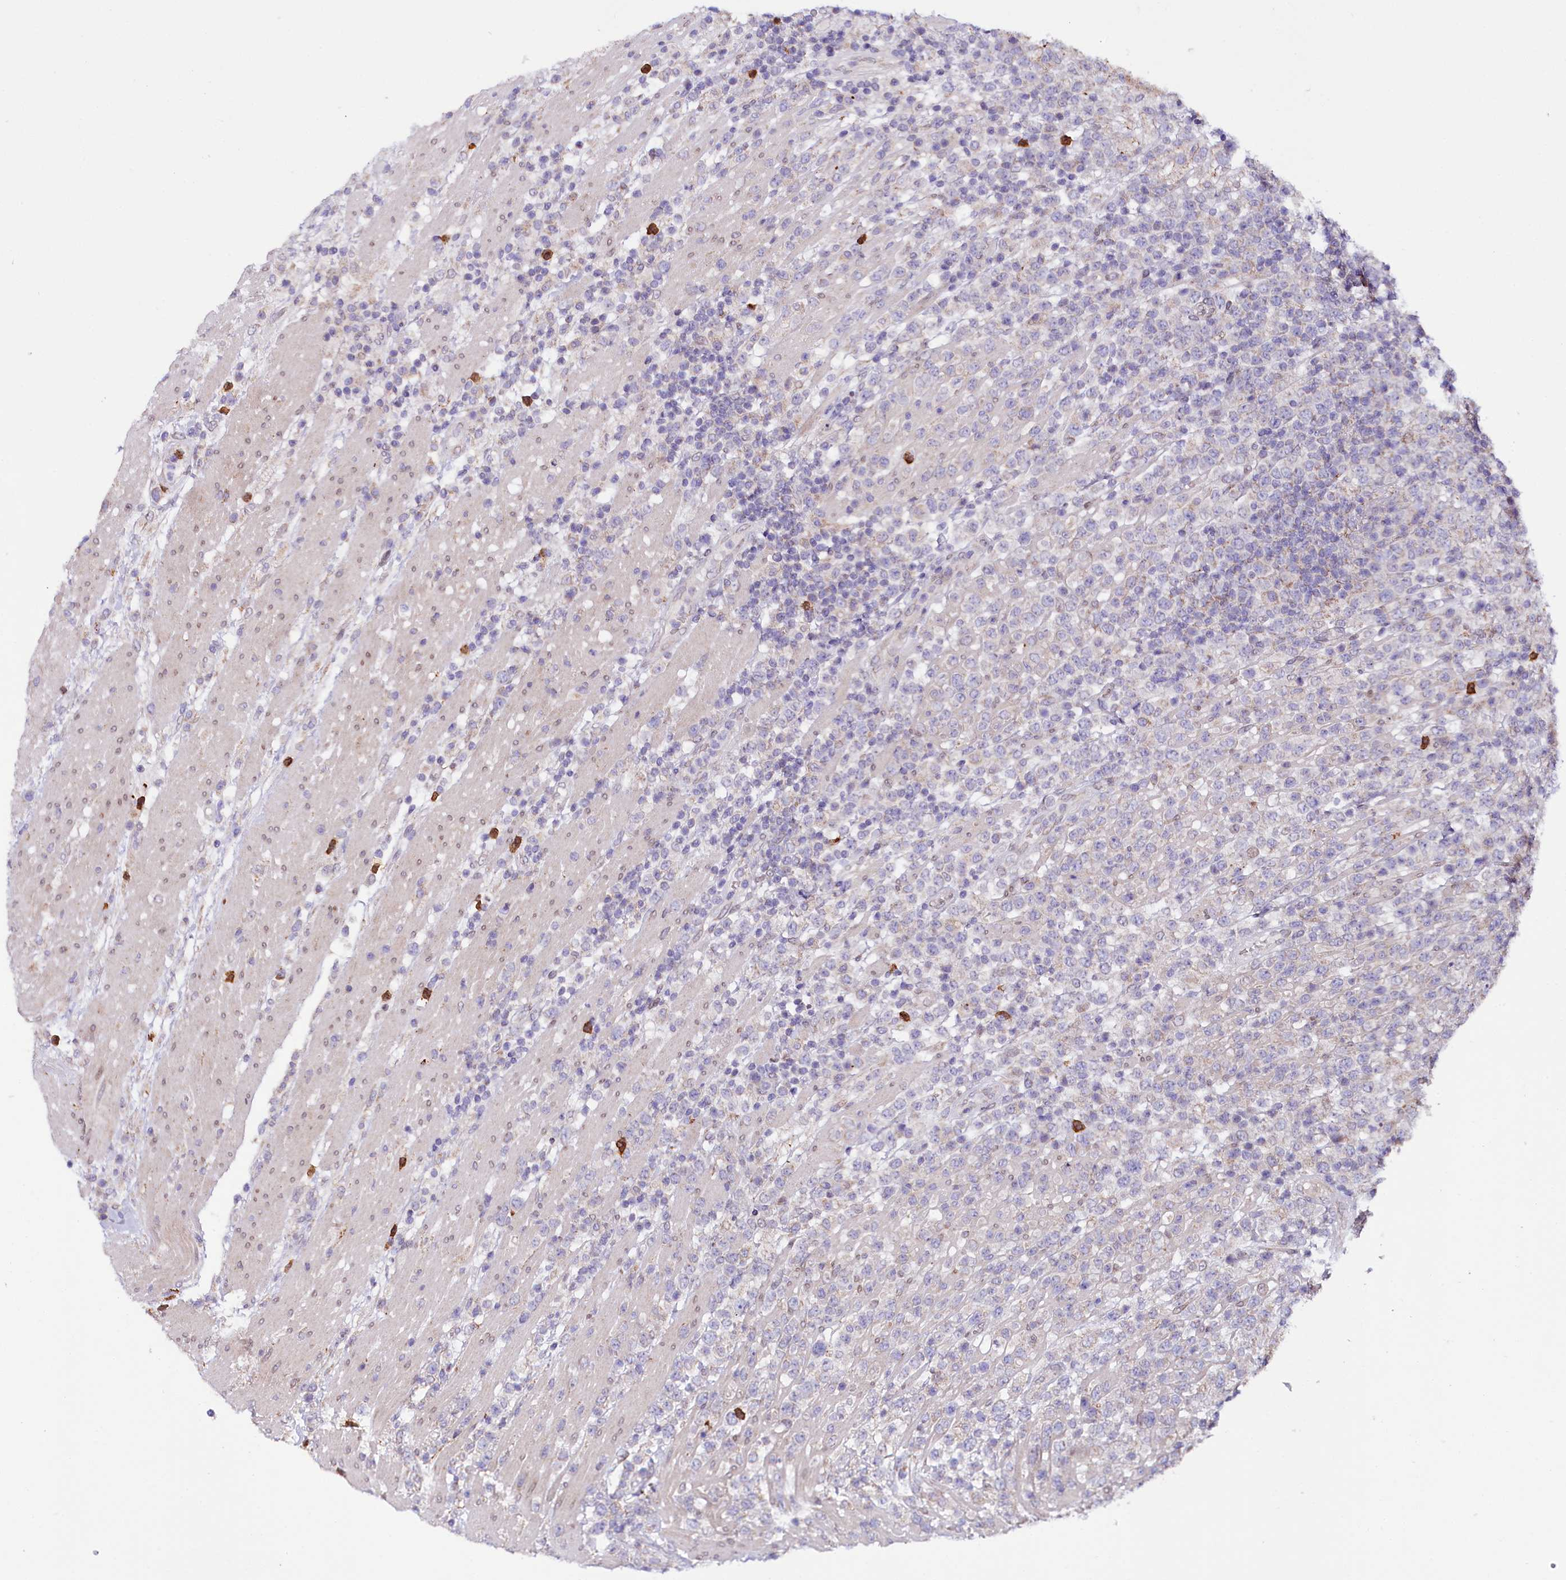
{"staining": {"intensity": "negative", "quantity": "none", "location": "none"}, "tissue": "lymphoma", "cell_type": "Tumor cells", "image_type": "cancer", "snomed": [{"axis": "morphology", "description": "Malignant lymphoma, non-Hodgkin's type, High grade"}, {"axis": "topography", "description": "Colon"}], "caption": "The micrograph demonstrates no significant staining in tumor cells of lymphoma.", "gene": "ZNF226", "patient": {"sex": "female", "age": 53}}